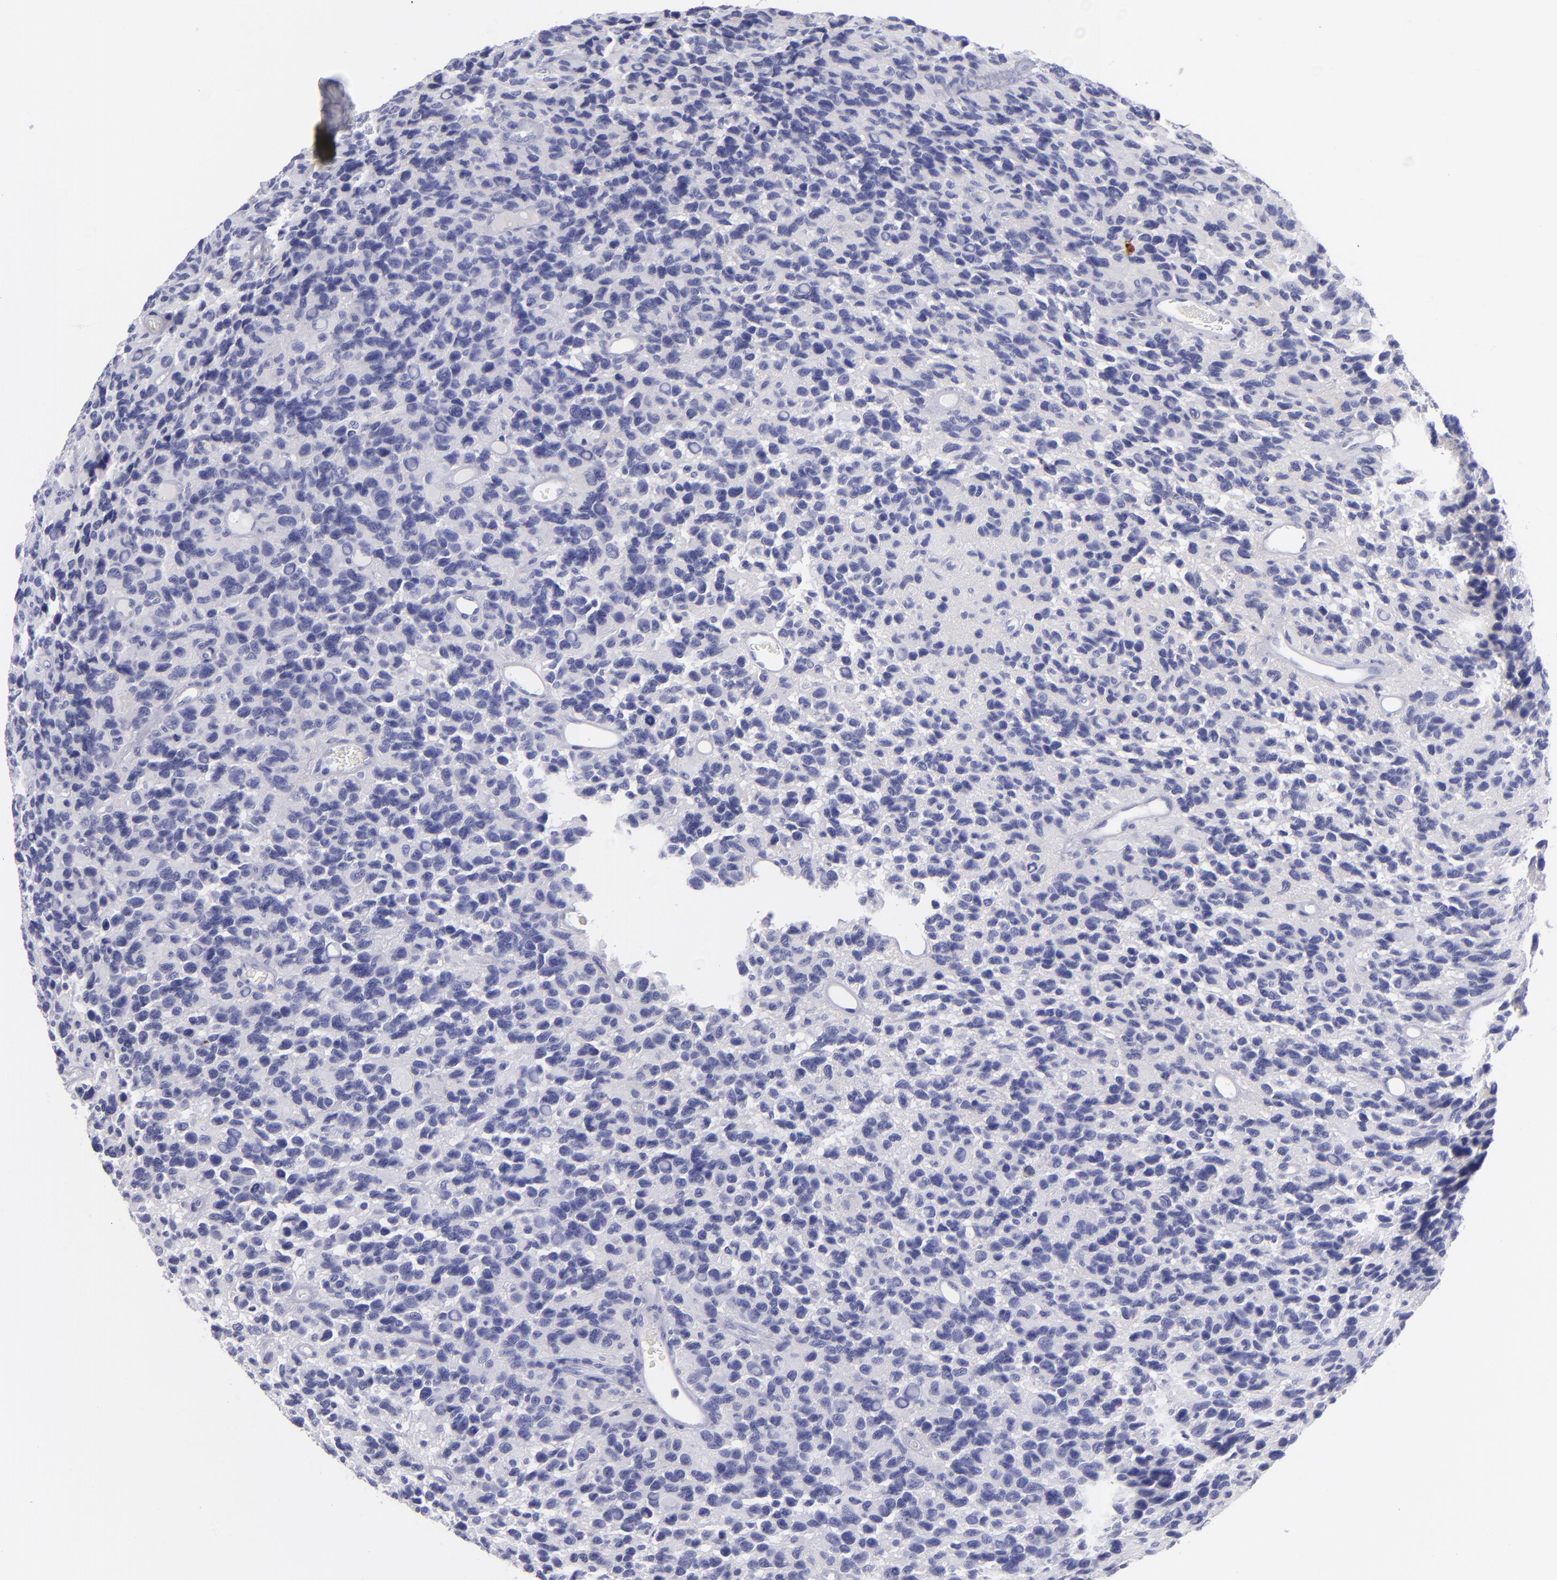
{"staining": {"intensity": "negative", "quantity": "none", "location": "none"}, "tissue": "glioma", "cell_type": "Tumor cells", "image_type": "cancer", "snomed": [{"axis": "morphology", "description": "Glioma, malignant, High grade"}, {"axis": "topography", "description": "Brain"}], "caption": "Immunohistochemistry (IHC) micrograph of neoplastic tissue: glioma stained with DAB (3,3'-diaminobenzidine) shows no significant protein positivity in tumor cells.", "gene": "CD82", "patient": {"sex": "male", "age": 77}}